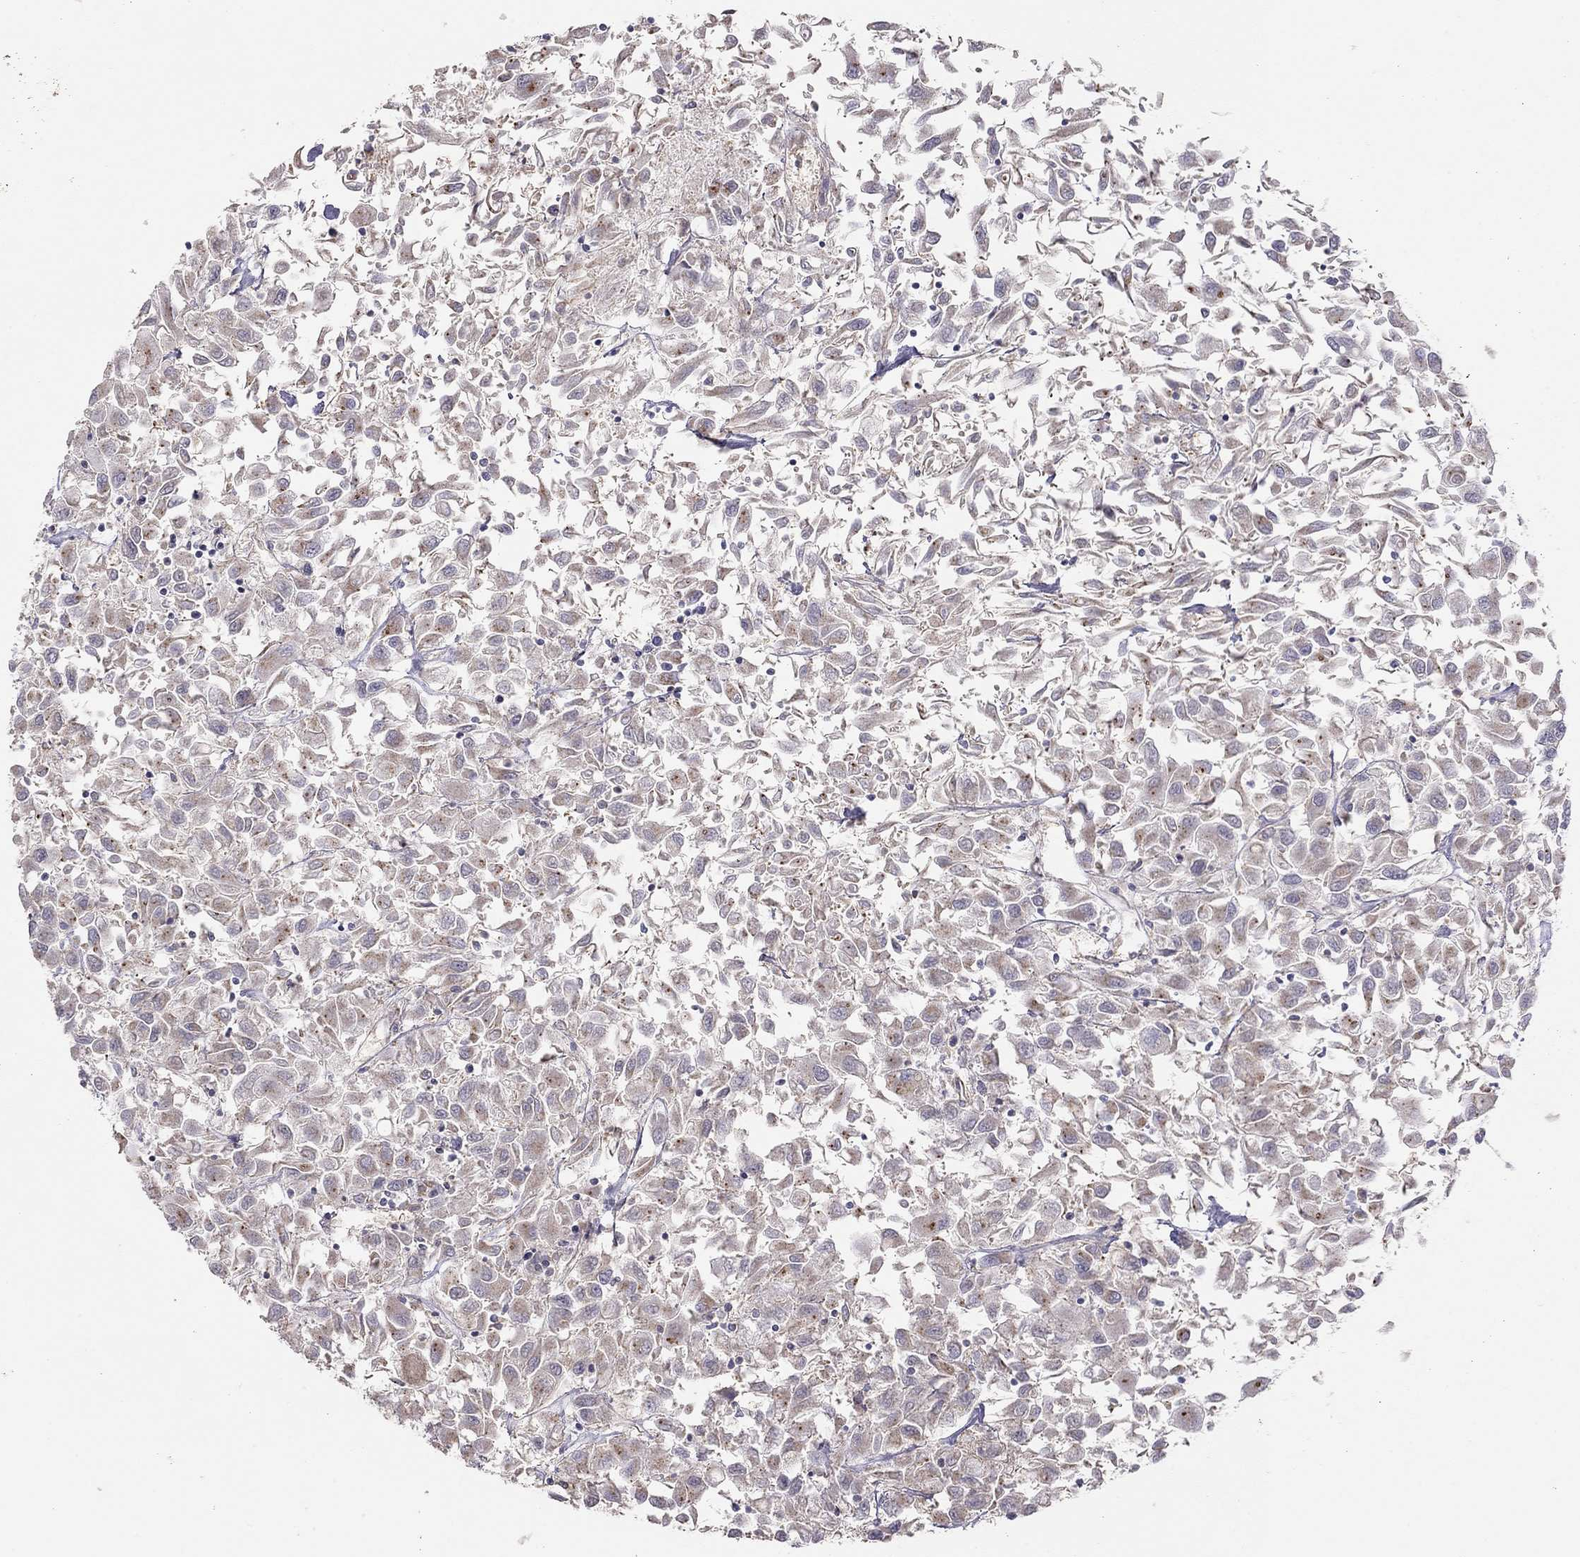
{"staining": {"intensity": "weak", "quantity": "25%-75%", "location": "cytoplasmic/membranous"}, "tissue": "renal cancer", "cell_type": "Tumor cells", "image_type": "cancer", "snomed": [{"axis": "morphology", "description": "Adenocarcinoma, NOS"}, {"axis": "topography", "description": "Kidney"}], "caption": "An IHC histopathology image of neoplastic tissue is shown. Protein staining in brown shows weak cytoplasmic/membranous positivity in renal adenocarcinoma within tumor cells. Nuclei are stained in blue.", "gene": "LRIT3", "patient": {"sex": "female", "age": 76}}